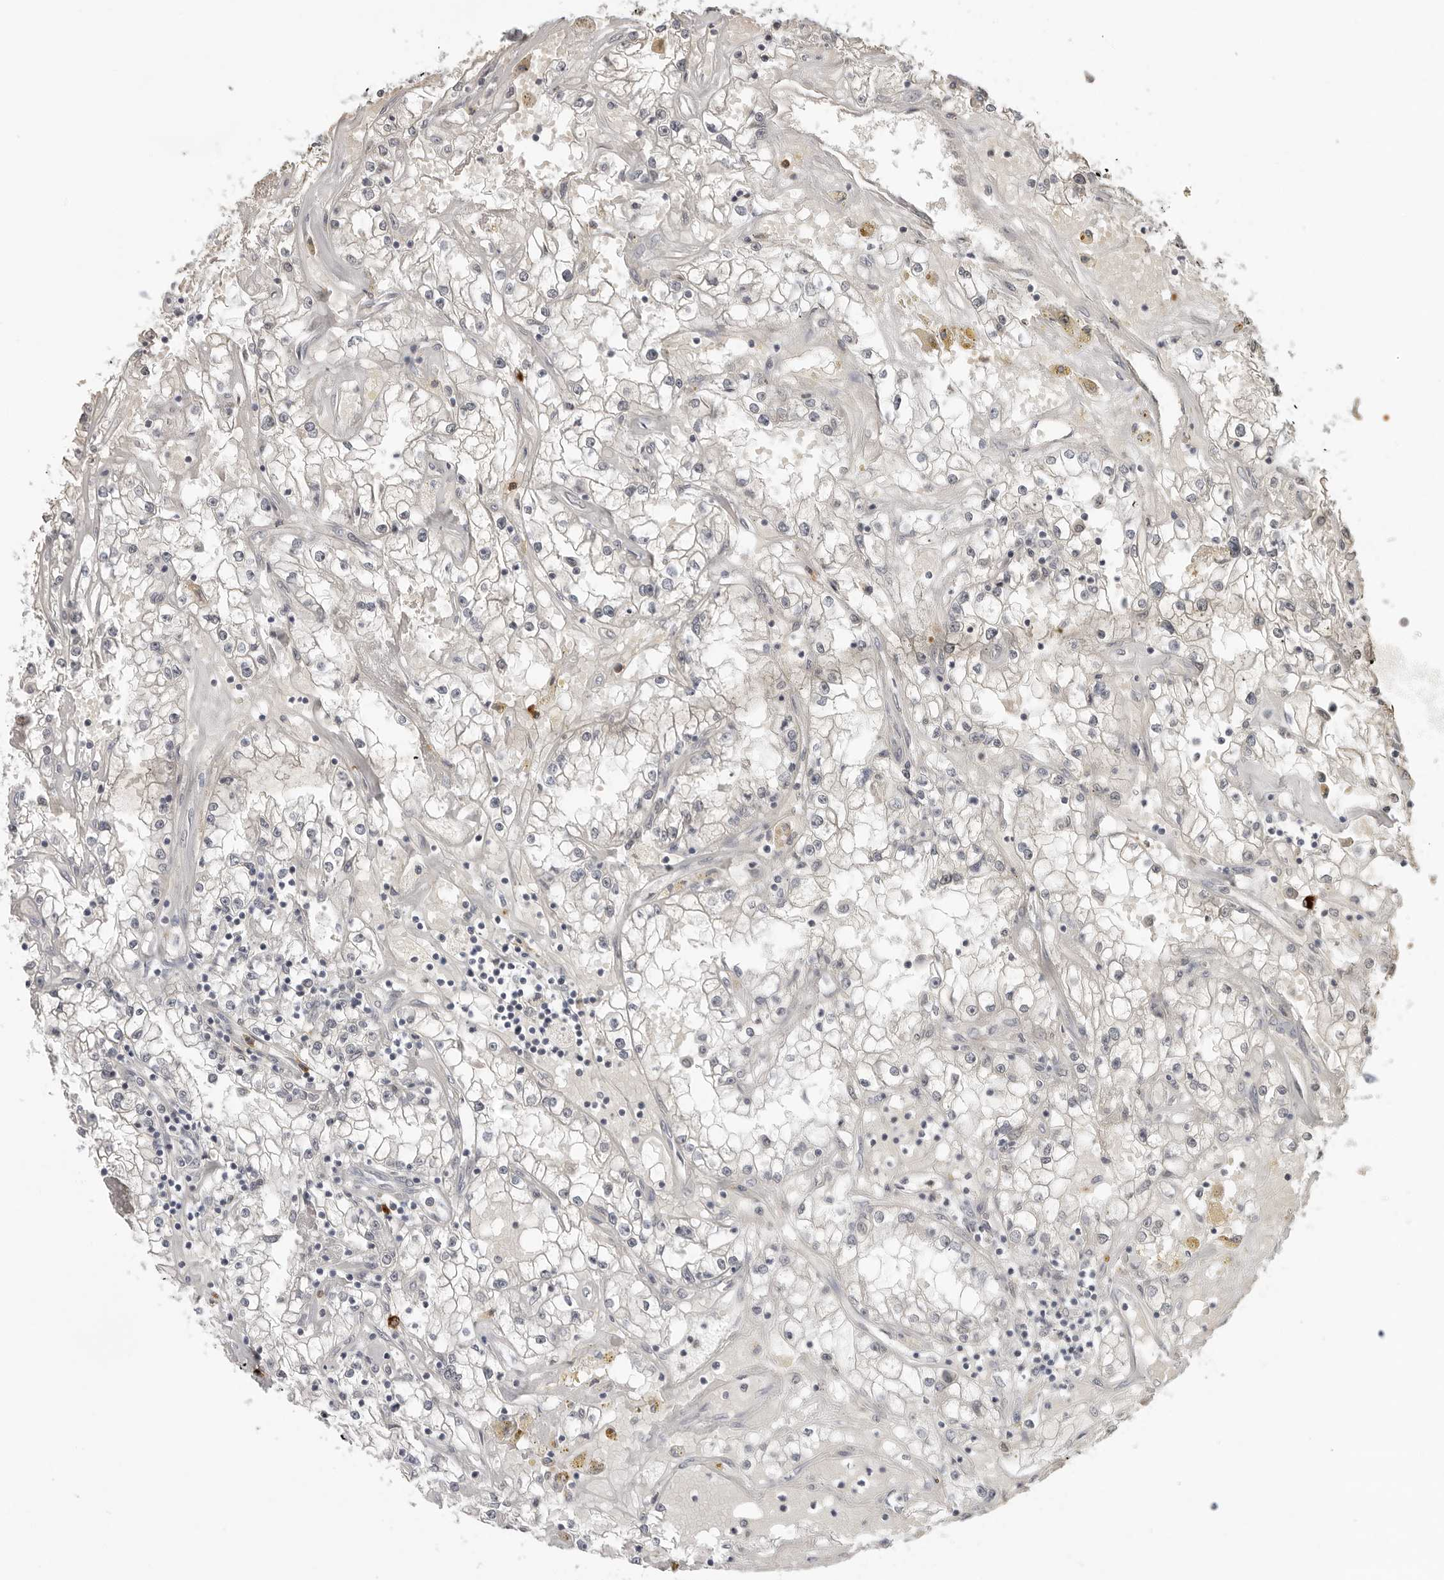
{"staining": {"intensity": "negative", "quantity": "none", "location": "none"}, "tissue": "renal cancer", "cell_type": "Tumor cells", "image_type": "cancer", "snomed": [{"axis": "morphology", "description": "Adenocarcinoma, NOS"}, {"axis": "topography", "description": "Kidney"}], "caption": "A photomicrograph of human renal cancer (adenocarcinoma) is negative for staining in tumor cells.", "gene": "SUGCT", "patient": {"sex": "male", "age": 56}}